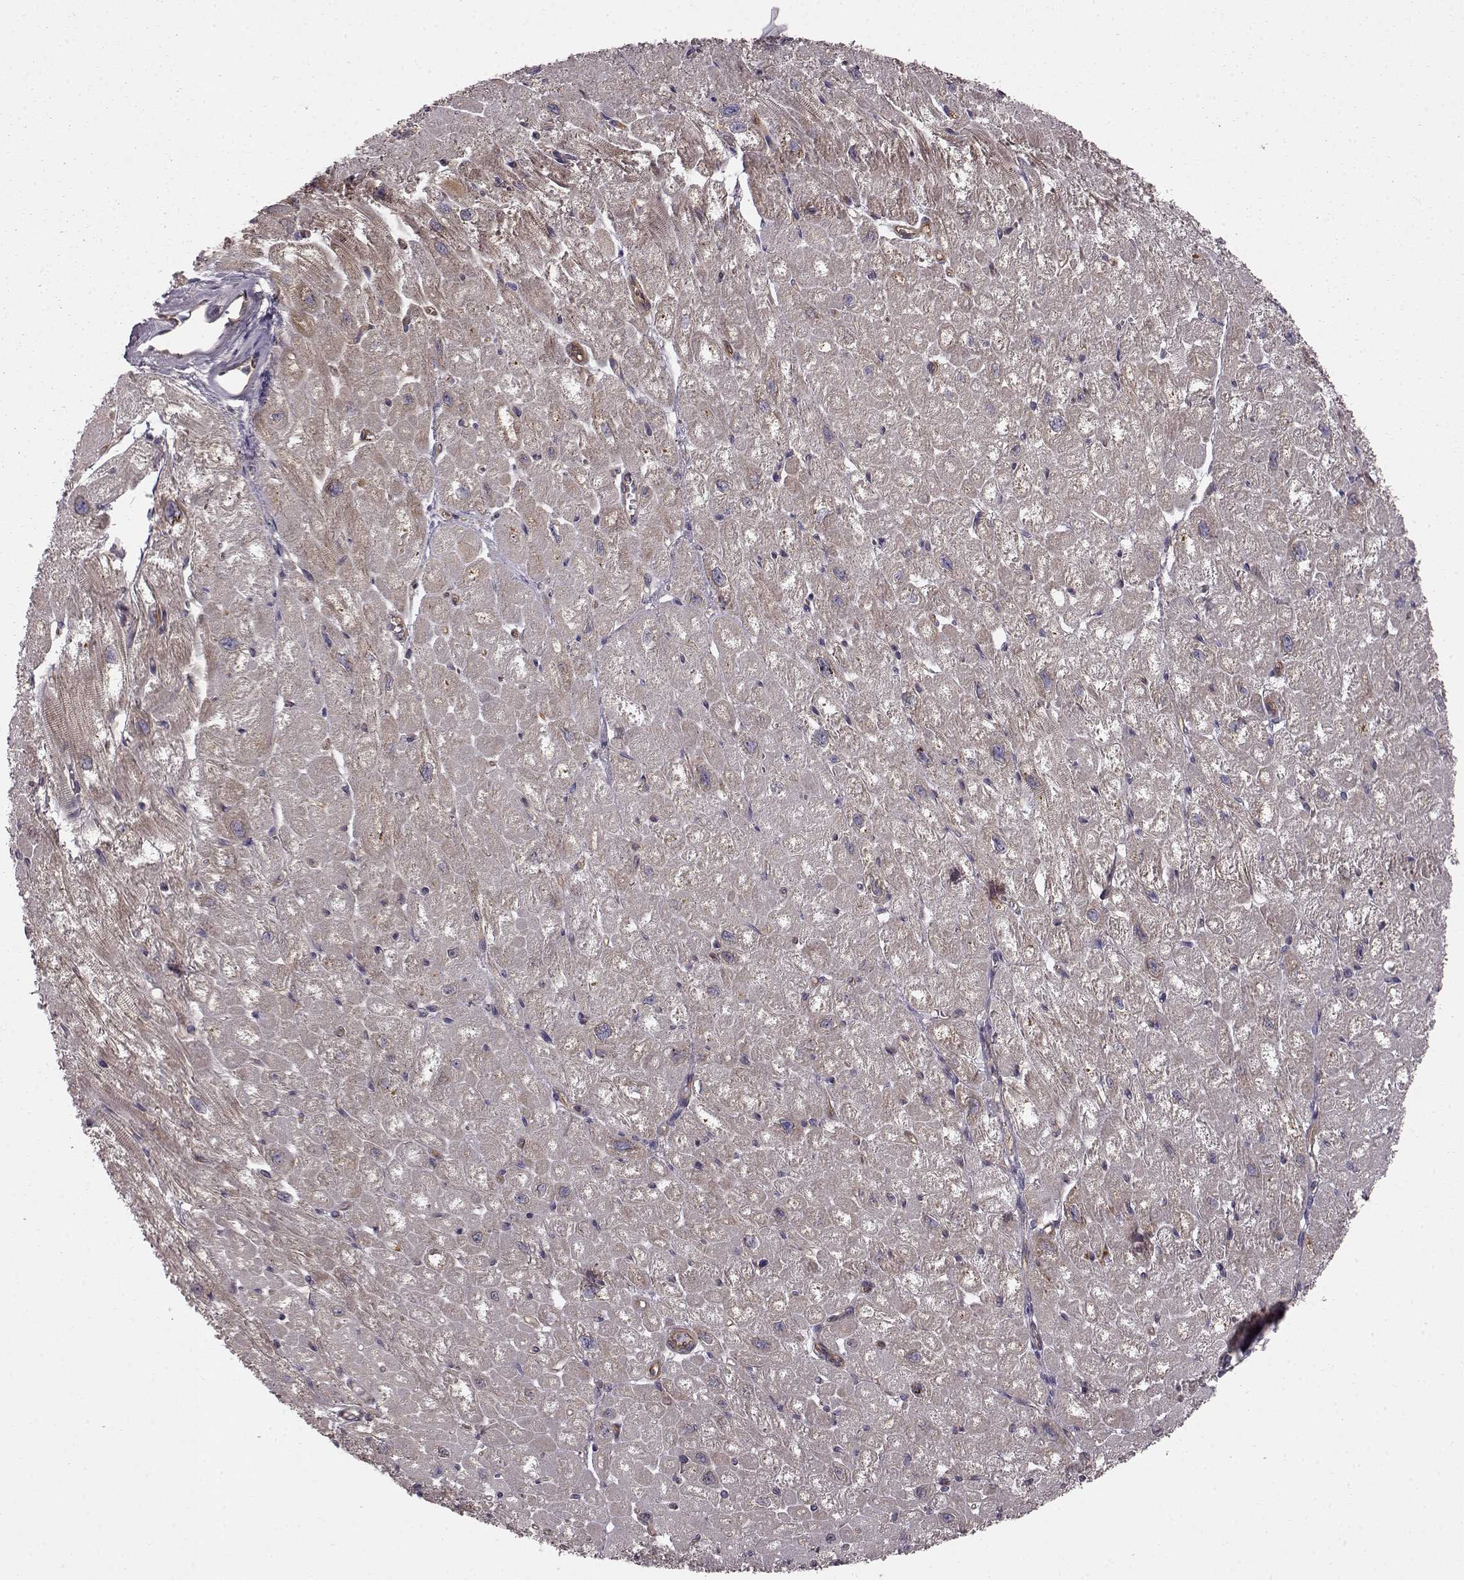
{"staining": {"intensity": "weak", "quantity": "25%-75%", "location": "cytoplasmic/membranous"}, "tissue": "heart muscle", "cell_type": "Cardiomyocytes", "image_type": "normal", "snomed": [{"axis": "morphology", "description": "Normal tissue, NOS"}, {"axis": "topography", "description": "Heart"}], "caption": "Heart muscle stained with a brown dye displays weak cytoplasmic/membranous positive expression in approximately 25%-75% of cardiomyocytes.", "gene": "RABGAP1", "patient": {"sex": "male", "age": 61}}